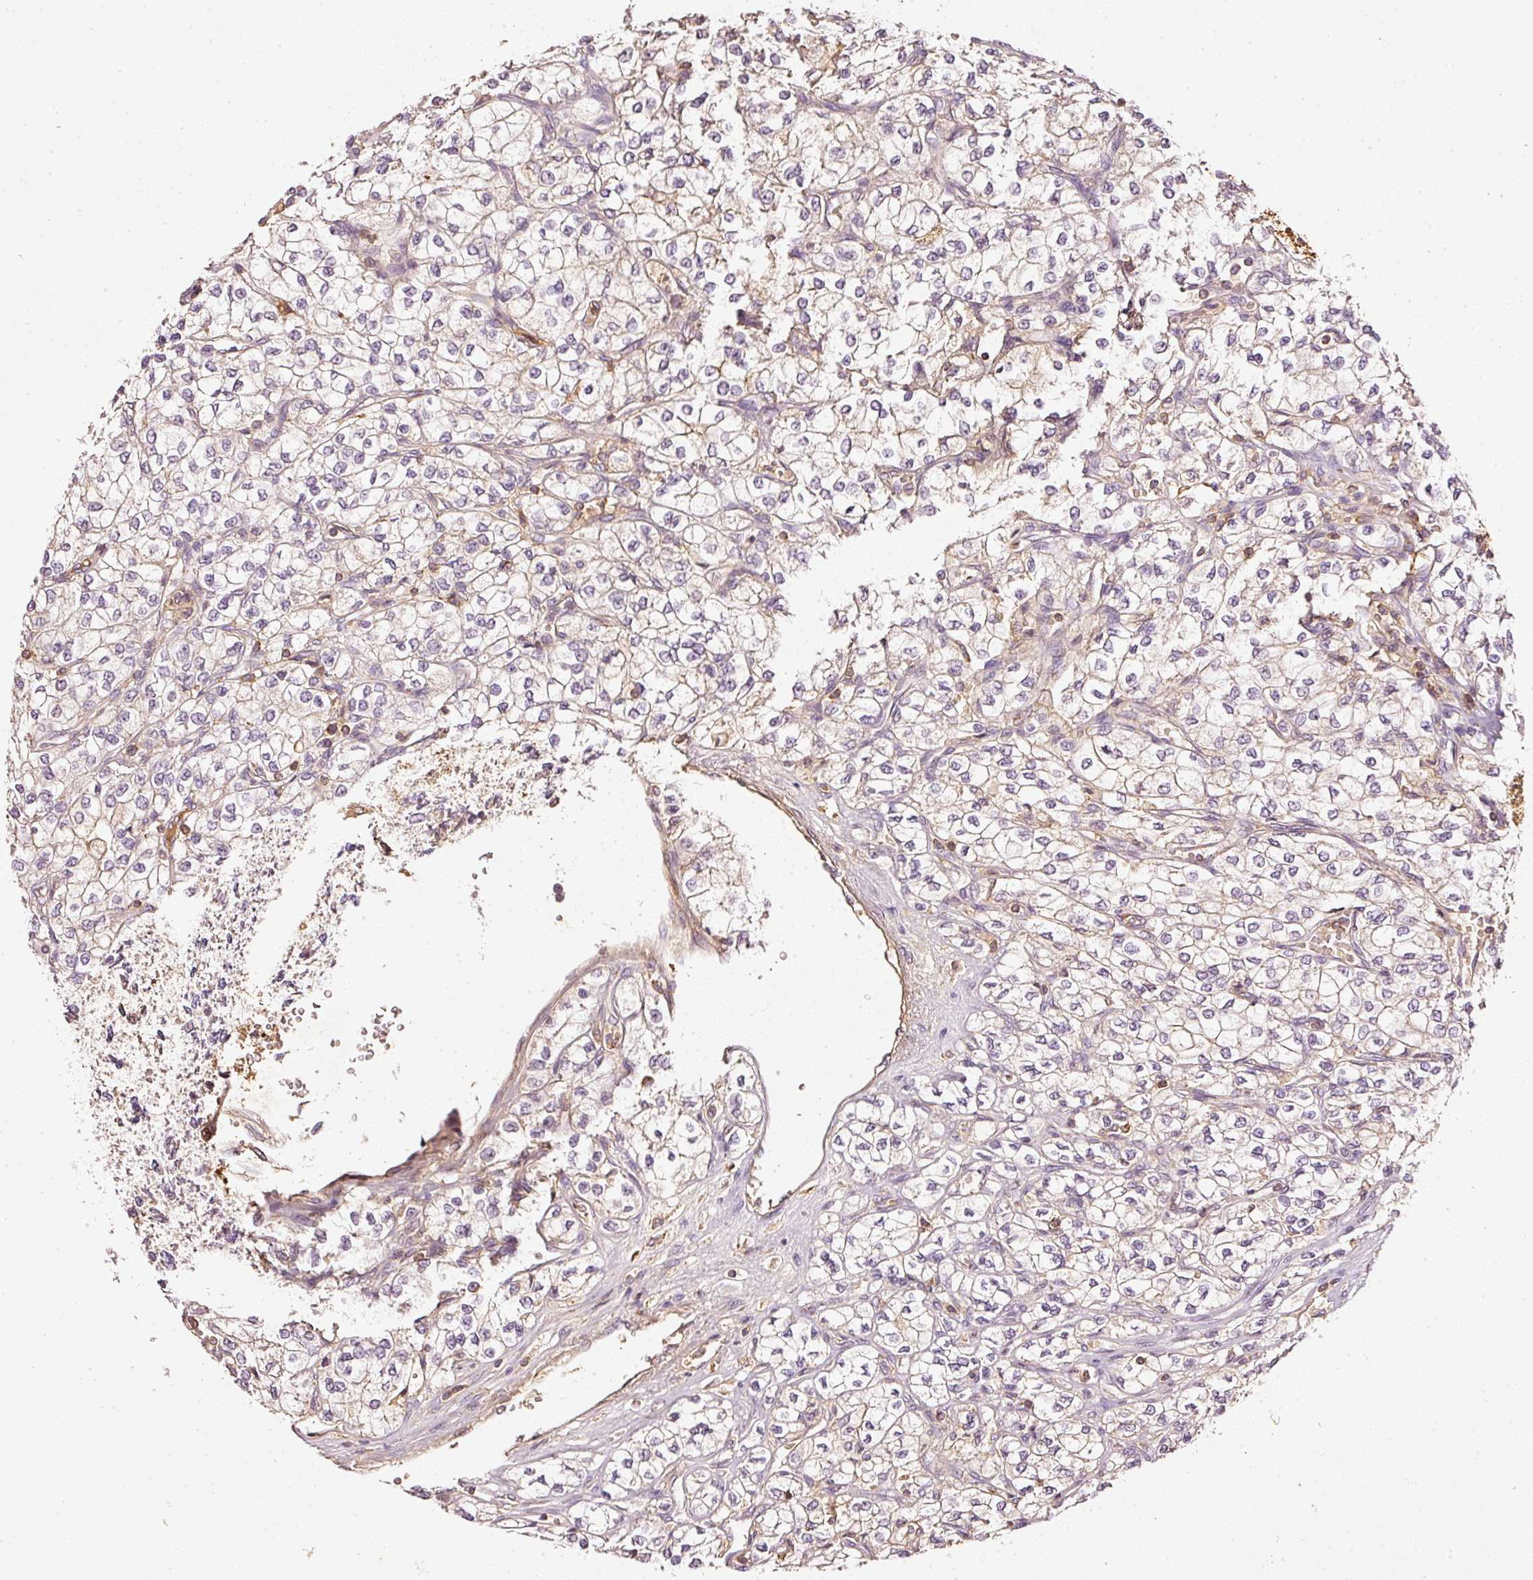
{"staining": {"intensity": "moderate", "quantity": "<25%", "location": "cytoplasmic/membranous"}, "tissue": "renal cancer", "cell_type": "Tumor cells", "image_type": "cancer", "snomed": [{"axis": "morphology", "description": "Adenocarcinoma, NOS"}, {"axis": "topography", "description": "Kidney"}], "caption": "Immunohistochemistry micrograph of human renal cancer (adenocarcinoma) stained for a protein (brown), which displays low levels of moderate cytoplasmic/membranous positivity in approximately <25% of tumor cells.", "gene": "EVL", "patient": {"sex": "male", "age": 80}}